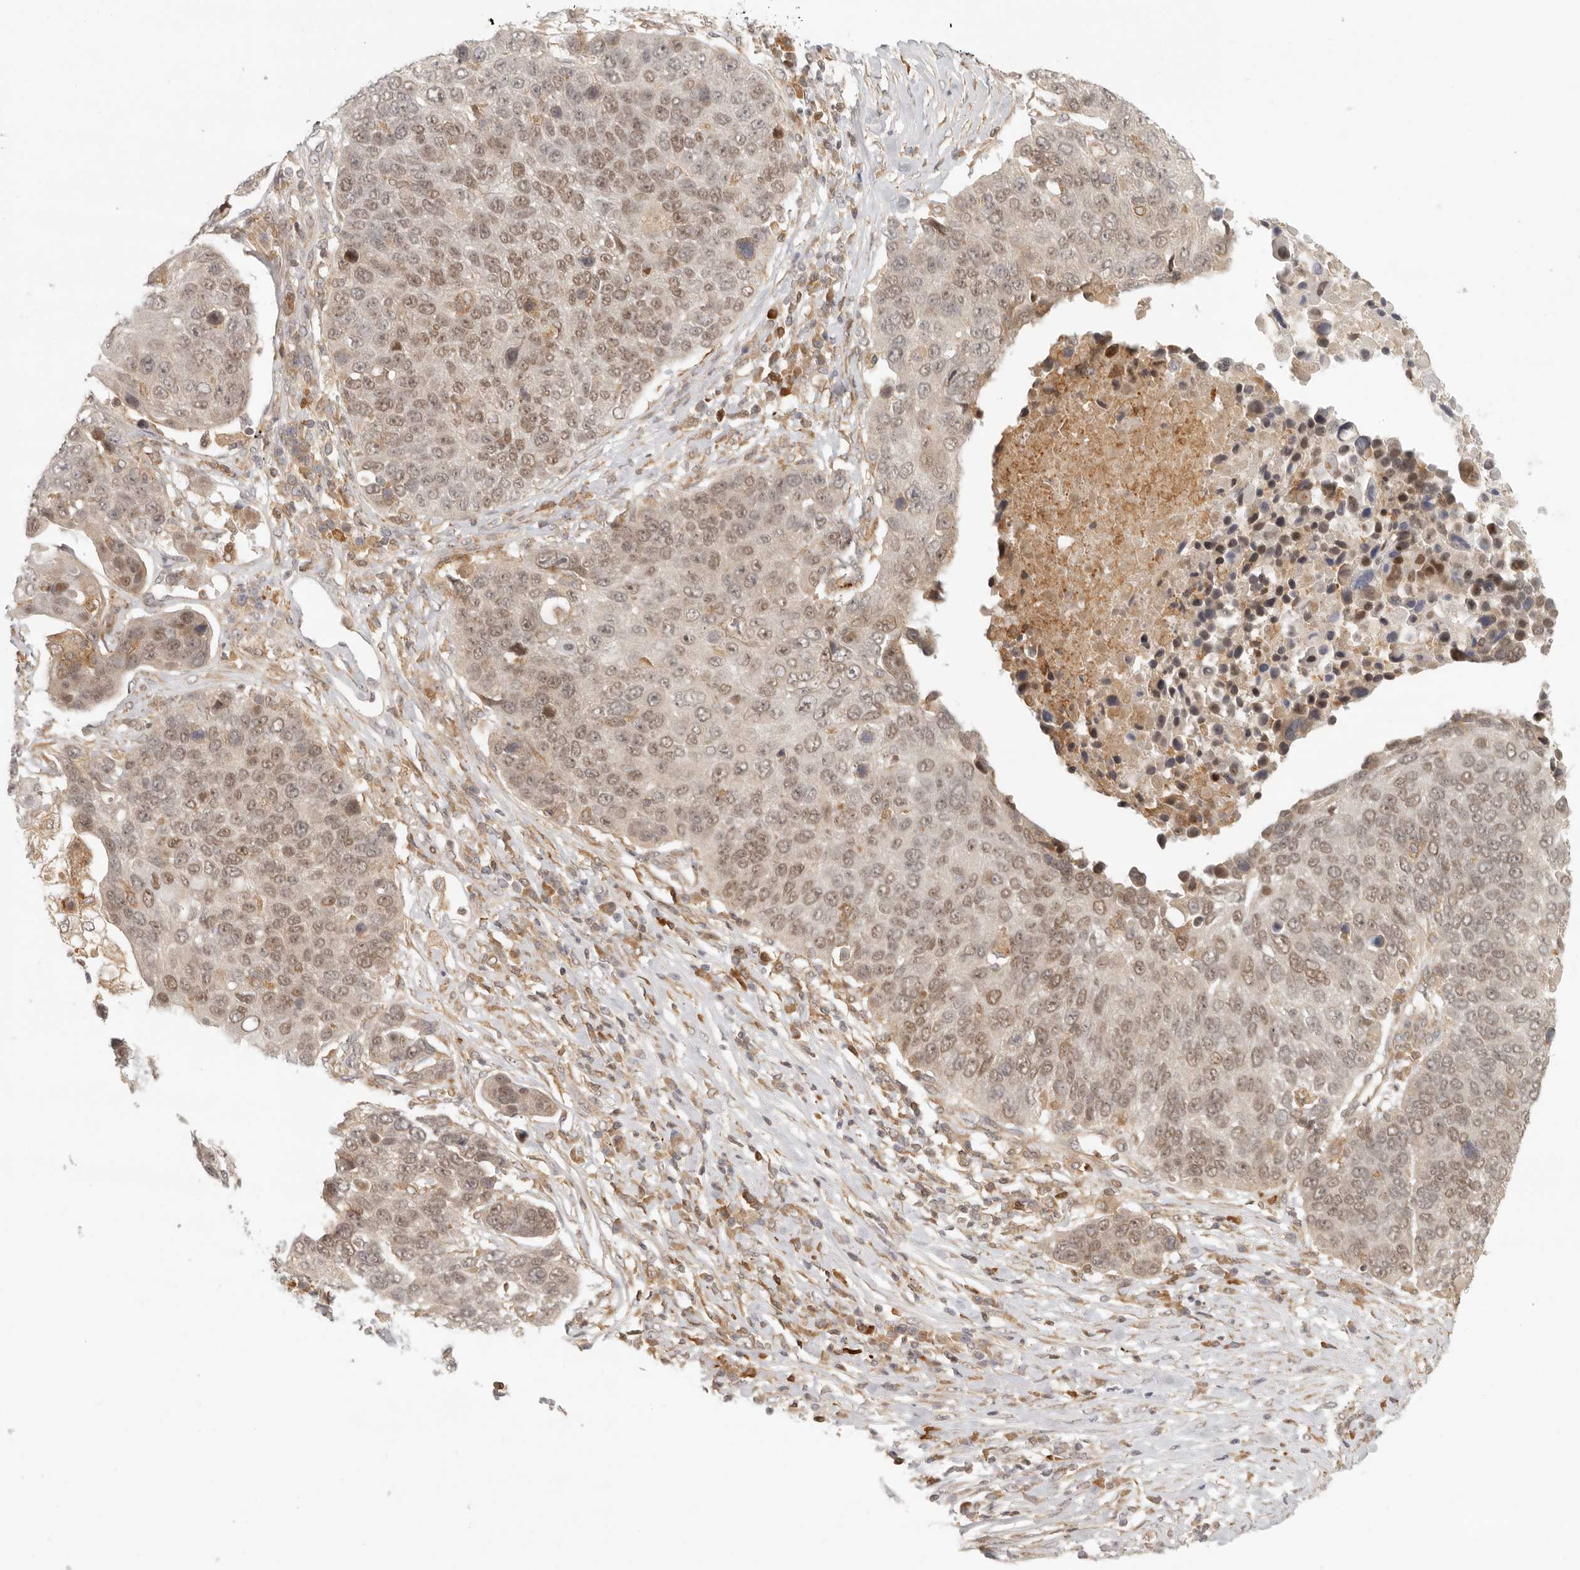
{"staining": {"intensity": "moderate", "quantity": ">75%", "location": "nuclear"}, "tissue": "lung cancer", "cell_type": "Tumor cells", "image_type": "cancer", "snomed": [{"axis": "morphology", "description": "Squamous cell carcinoma, NOS"}, {"axis": "topography", "description": "Lung"}], "caption": "This is an image of immunohistochemistry staining of squamous cell carcinoma (lung), which shows moderate positivity in the nuclear of tumor cells.", "gene": "AHDC1", "patient": {"sex": "male", "age": 66}}